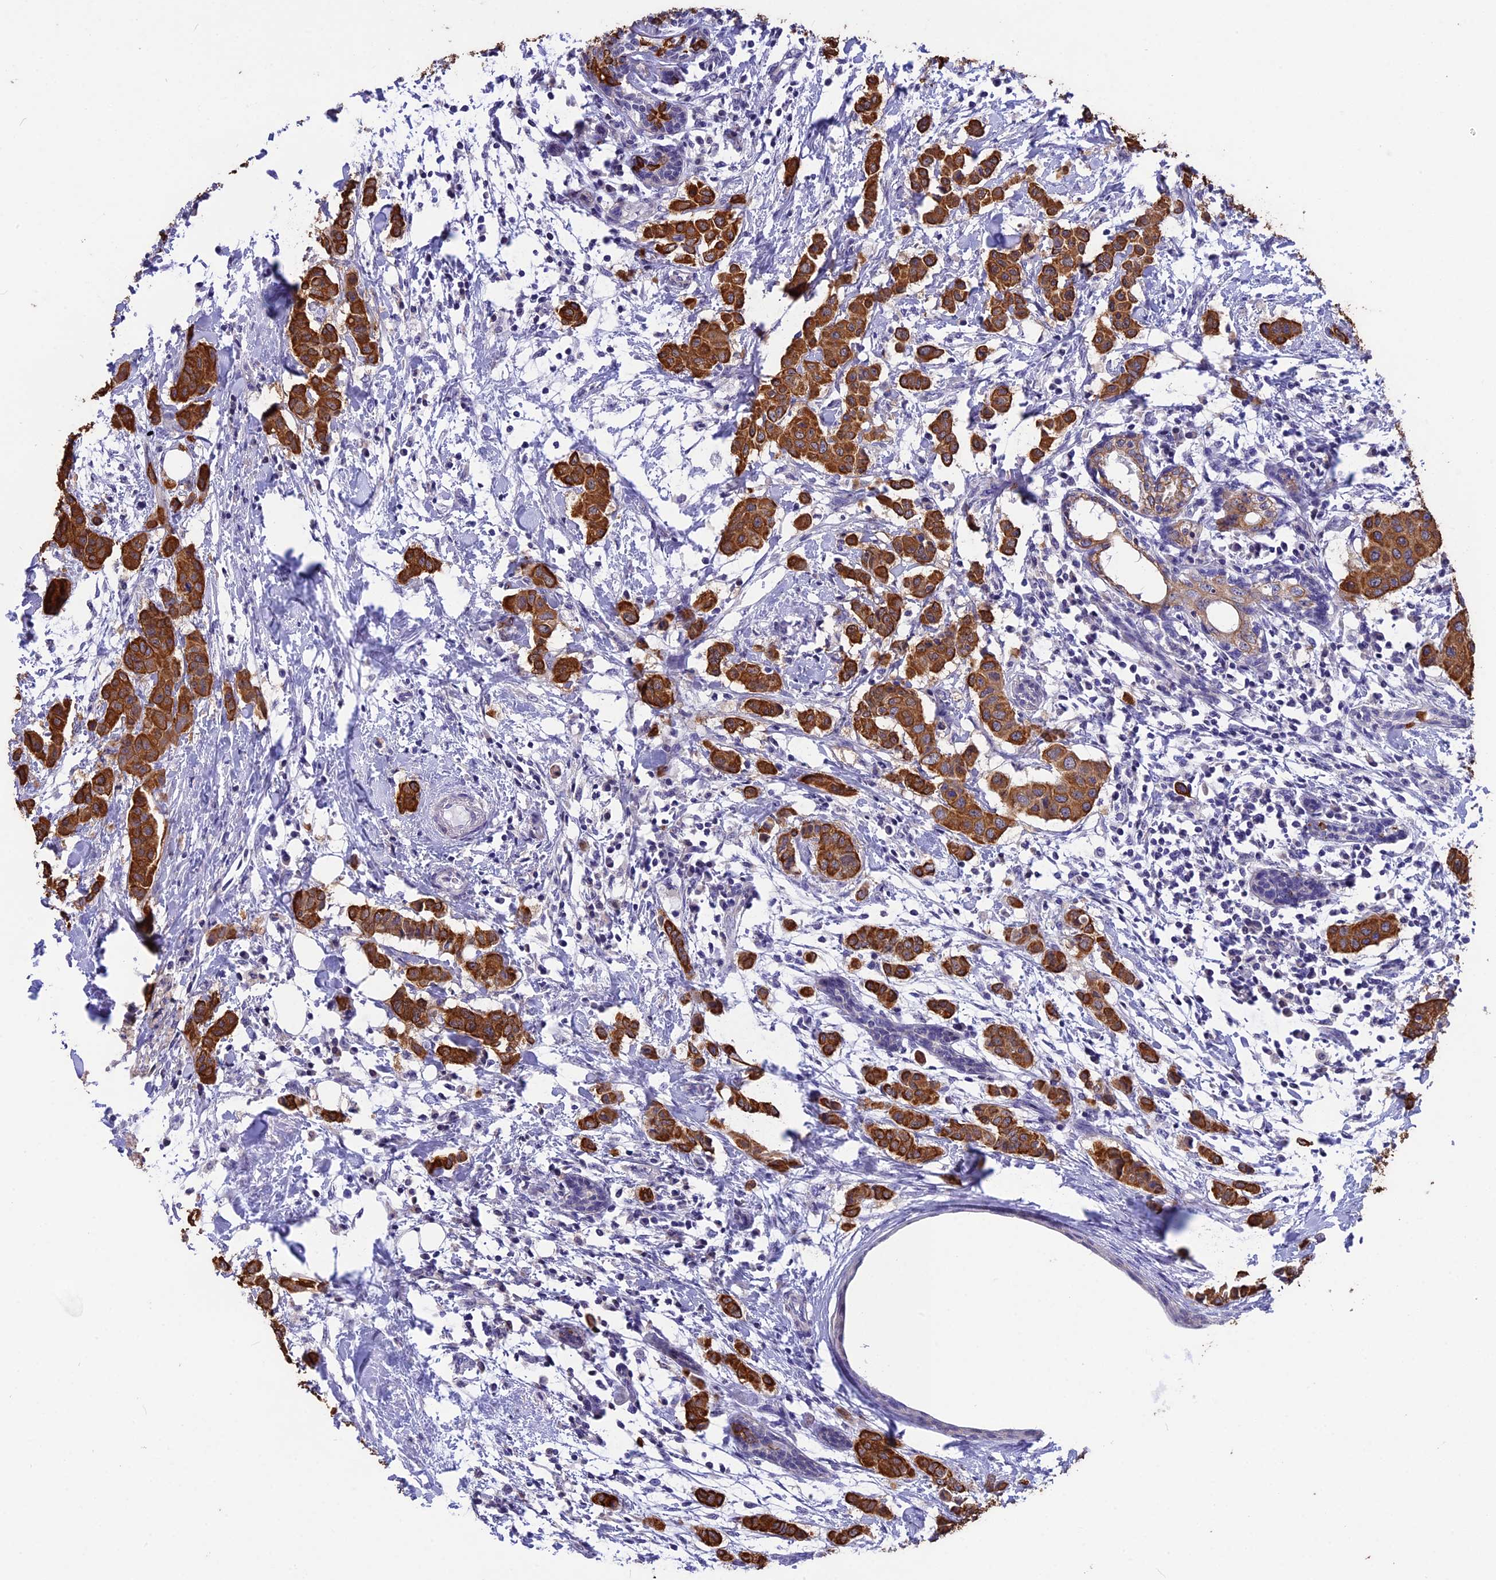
{"staining": {"intensity": "strong", "quantity": ">75%", "location": "cytoplasmic/membranous"}, "tissue": "breast cancer", "cell_type": "Tumor cells", "image_type": "cancer", "snomed": [{"axis": "morphology", "description": "Duct carcinoma"}, {"axis": "topography", "description": "Breast"}], "caption": "Protein expression analysis of breast cancer (invasive ductal carcinoma) displays strong cytoplasmic/membranous positivity in about >75% of tumor cells.", "gene": "STUB1", "patient": {"sex": "female", "age": 40}}